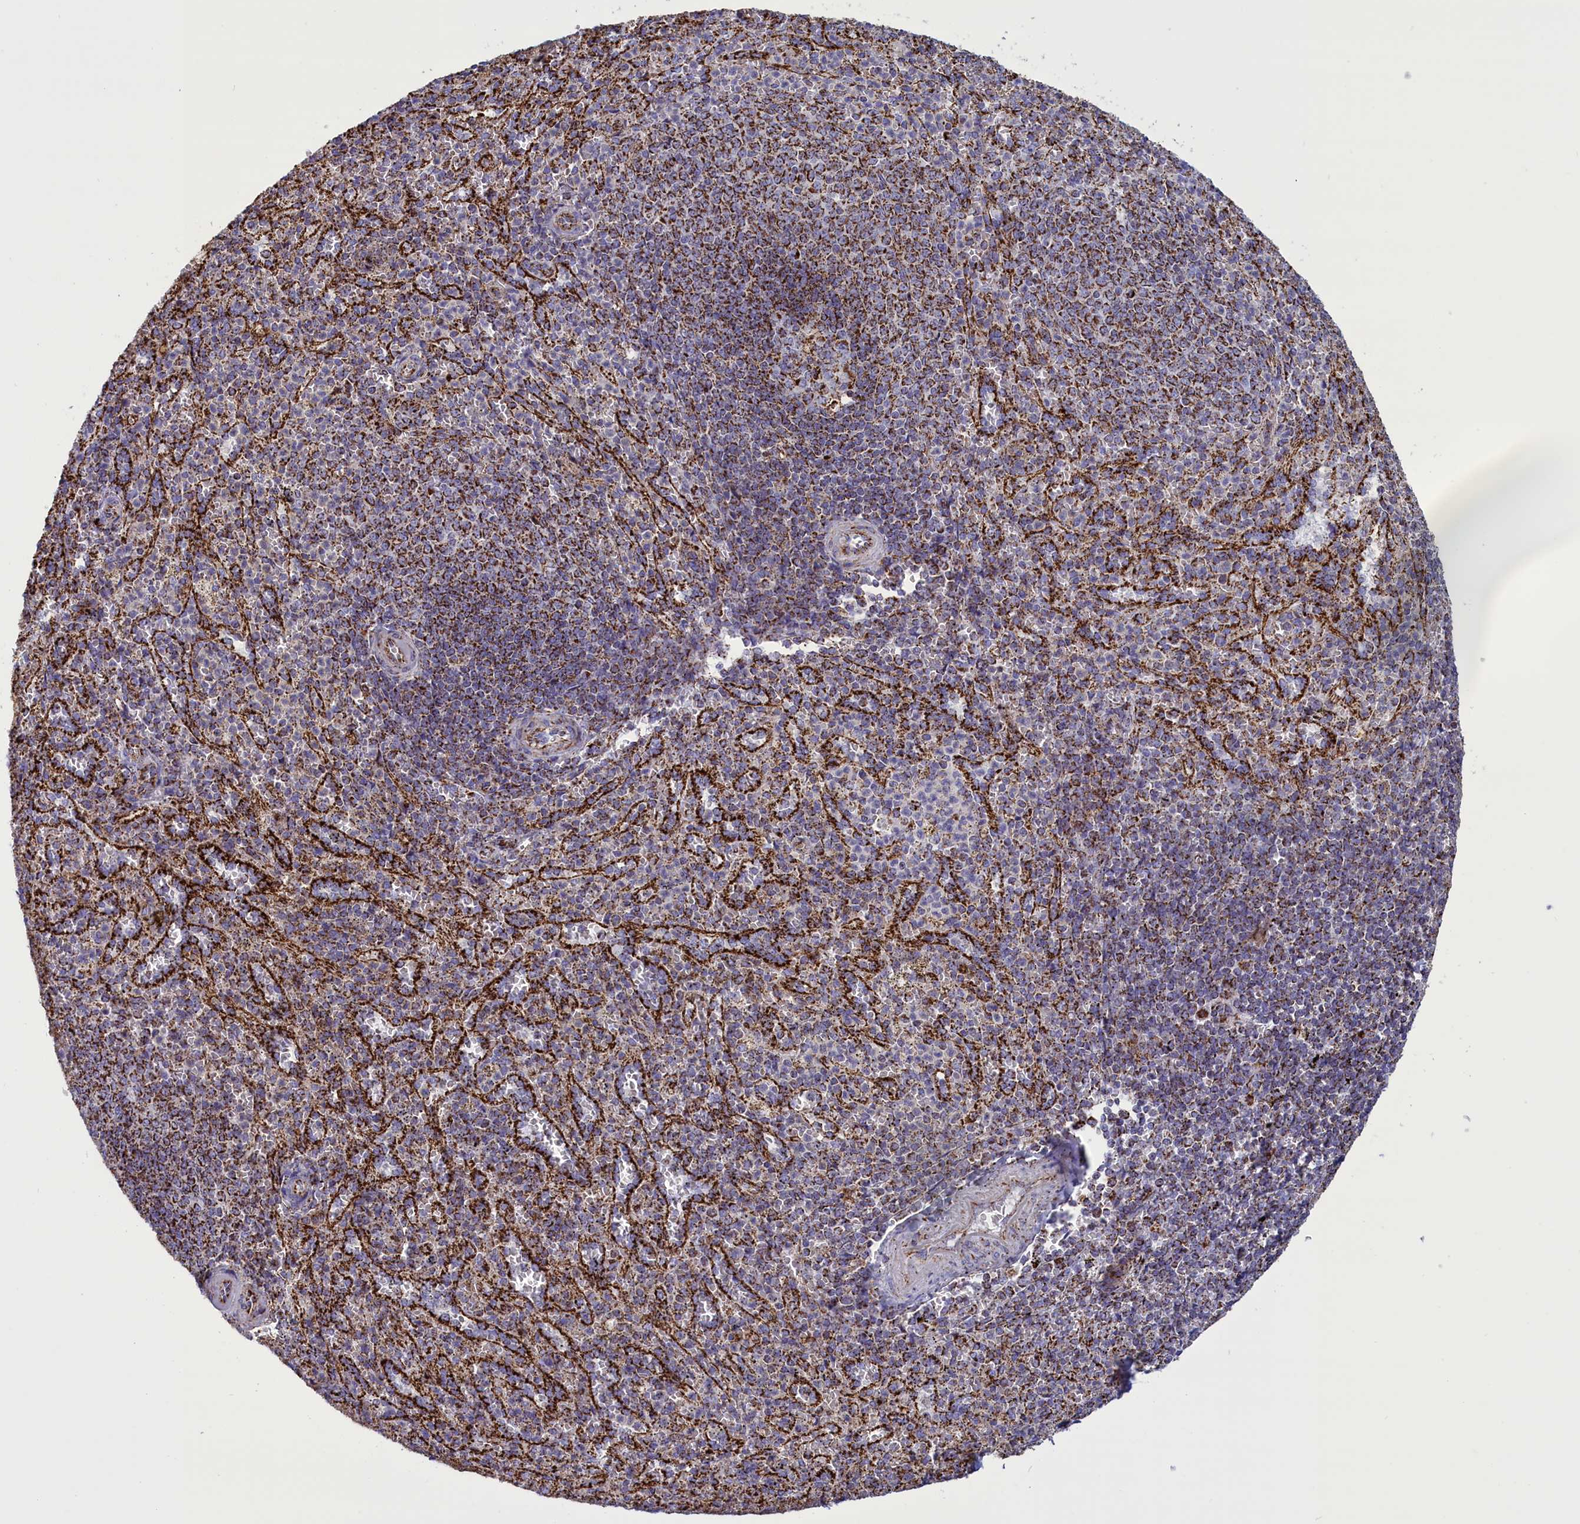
{"staining": {"intensity": "strong", "quantity": "25%-75%", "location": "cytoplasmic/membranous"}, "tissue": "spleen", "cell_type": "Cells in red pulp", "image_type": "normal", "snomed": [{"axis": "morphology", "description": "Normal tissue, NOS"}, {"axis": "topography", "description": "Spleen"}], "caption": "This micrograph reveals immunohistochemistry staining of unremarkable spleen, with high strong cytoplasmic/membranous expression in approximately 25%-75% of cells in red pulp.", "gene": "ISOC2", "patient": {"sex": "female", "age": 21}}